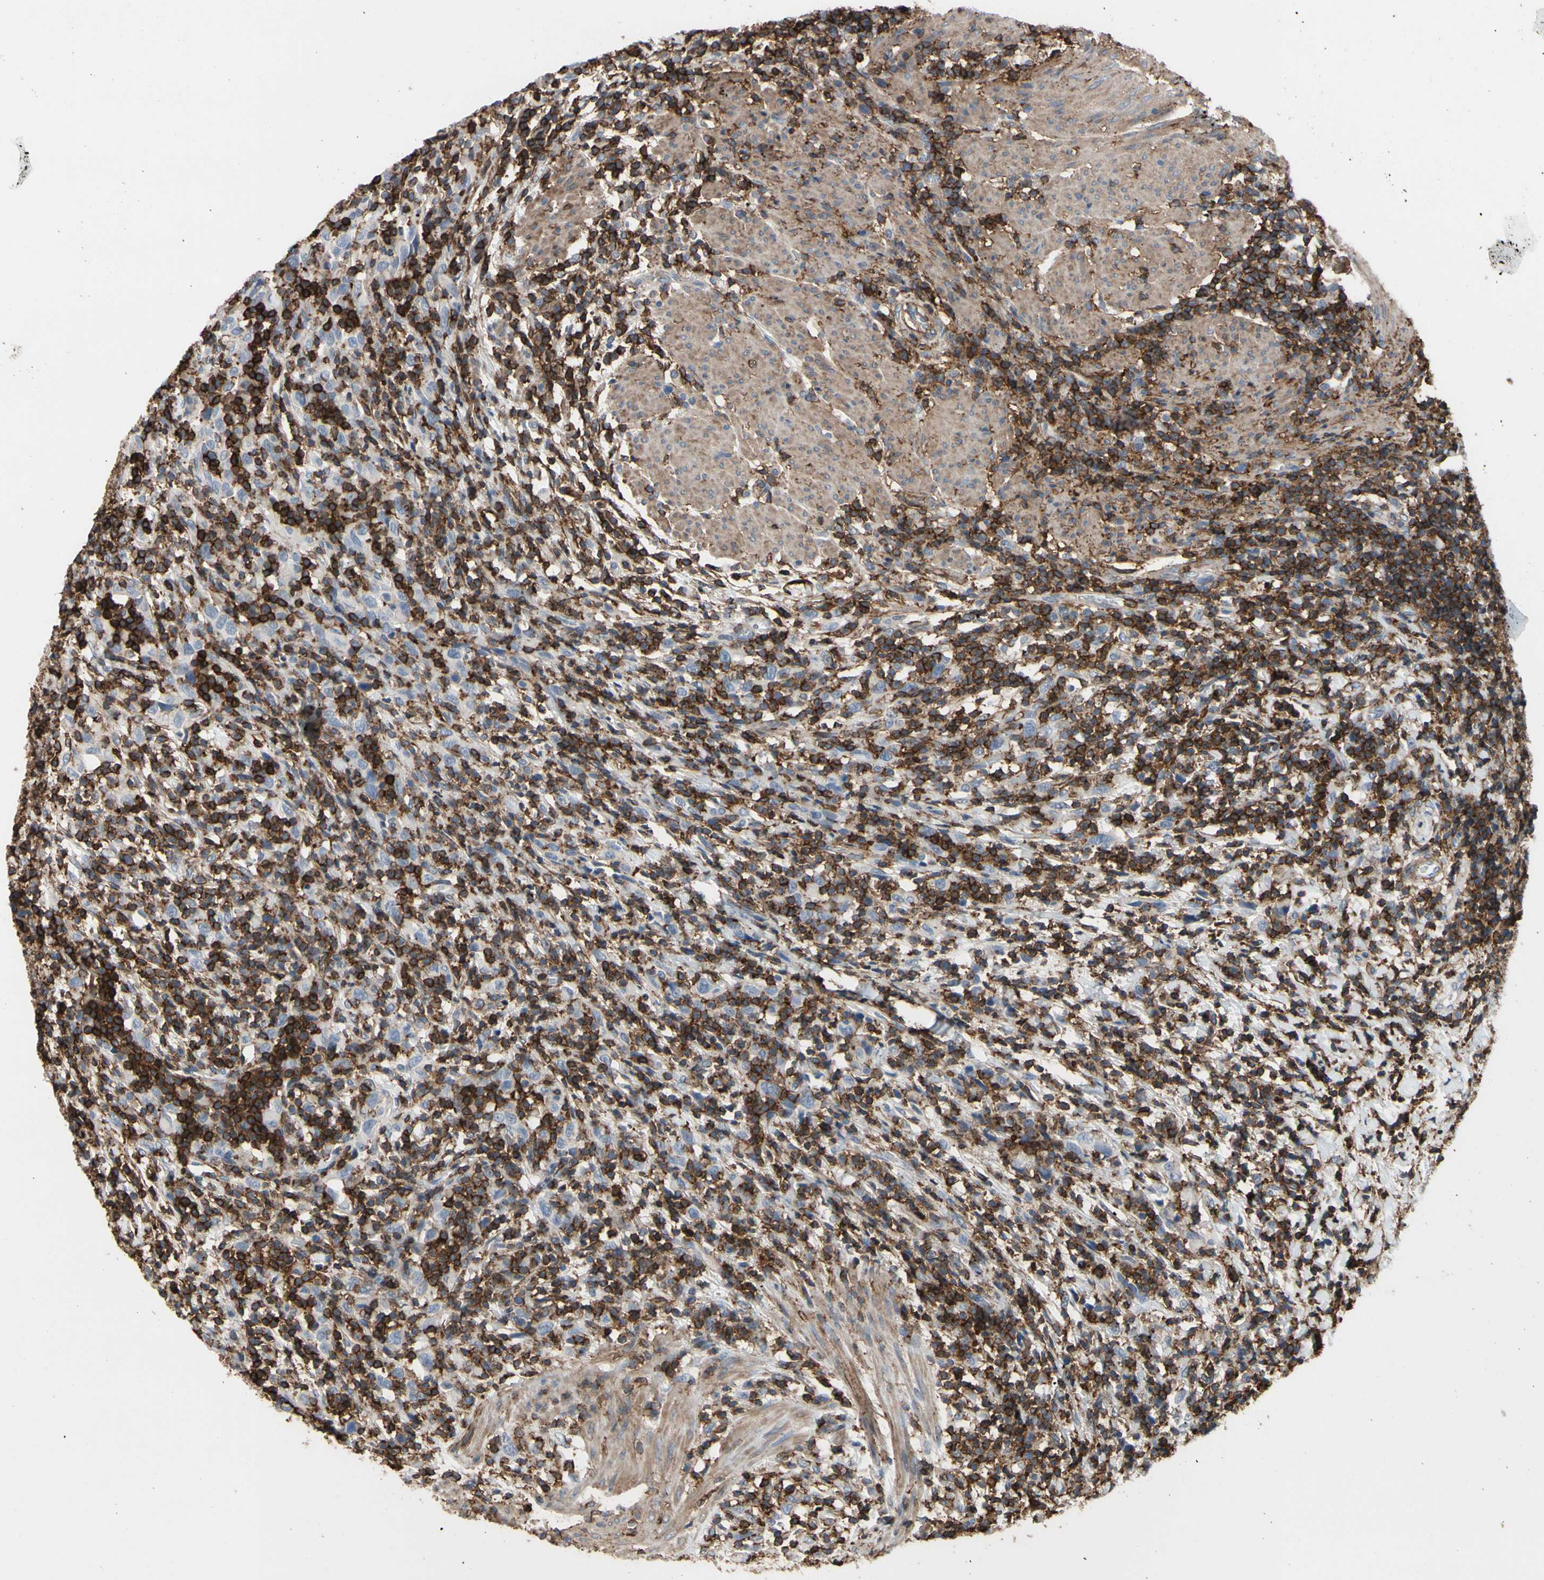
{"staining": {"intensity": "negative", "quantity": "none", "location": "none"}, "tissue": "urothelial cancer", "cell_type": "Tumor cells", "image_type": "cancer", "snomed": [{"axis": "morphology", "description": "Urothelial carcinoma, High grade"}, {"axis": "topography", "description": "Urinary bladder"}], "caption": "Immunohistochemistry of human high-grade urothelial carcinoma shows no expression in tumor cells.", "gene": "ANXA6", "patient": {"sex": "male", "age": 61}}